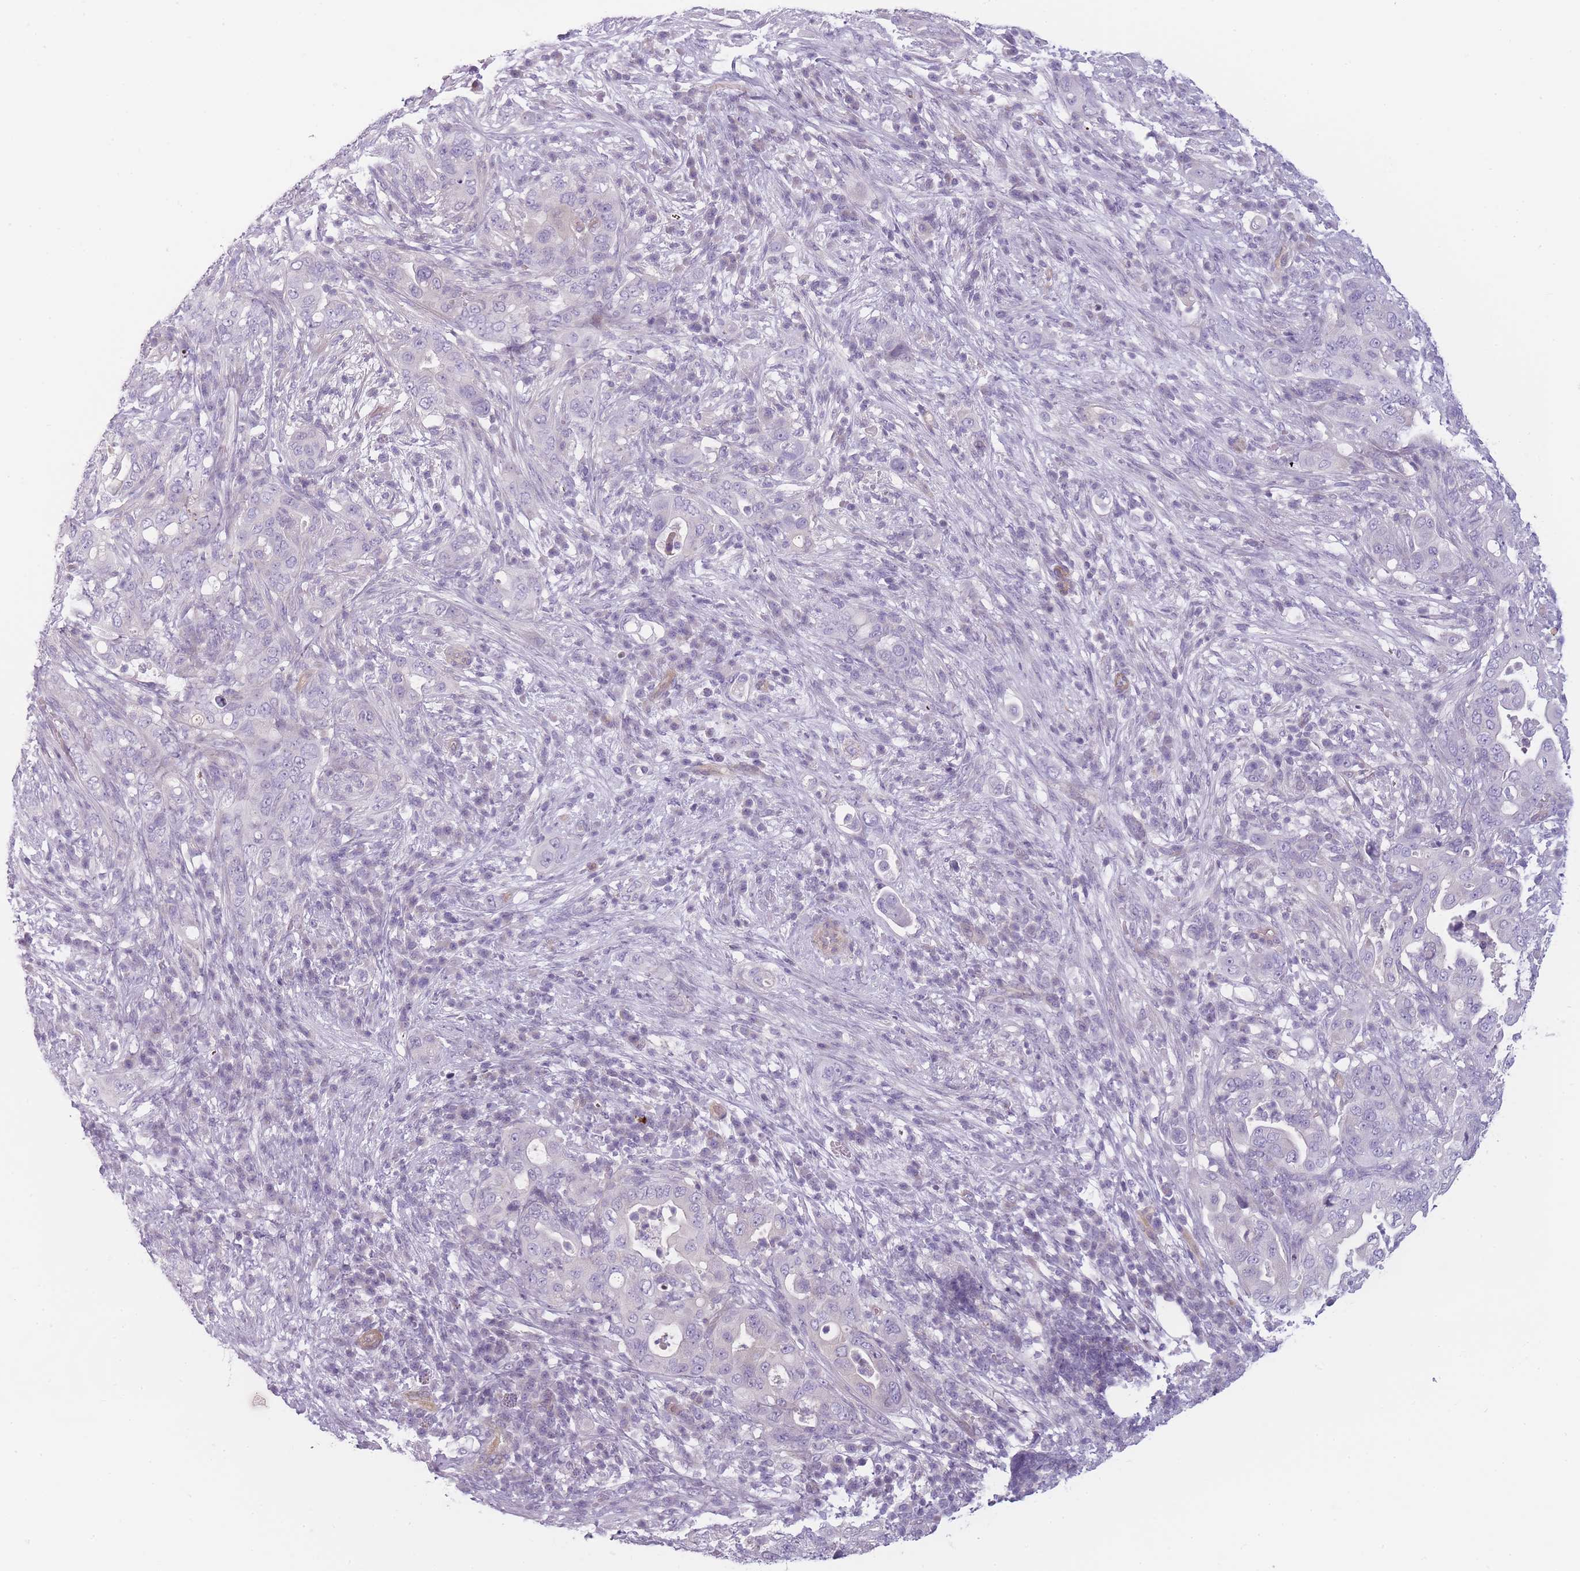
{"staining": {"intensity": "negative", "quantity": "none", "location": "none"}, "tissue": "pancreatic cancer", "cell_type": "Tumor cells", "image_type": "cancer", "snomed": [{"axis": "morphology", "description": "Adenocarcinoma, NOS"}, {"axis": "topography", "description": "Pancreas"}], "caption": "The micrograph displays no significant staining in tumor cells of pancreatic cancer.", "gene": "GGT1", "patient": {"sex": "female", "age": 63}}